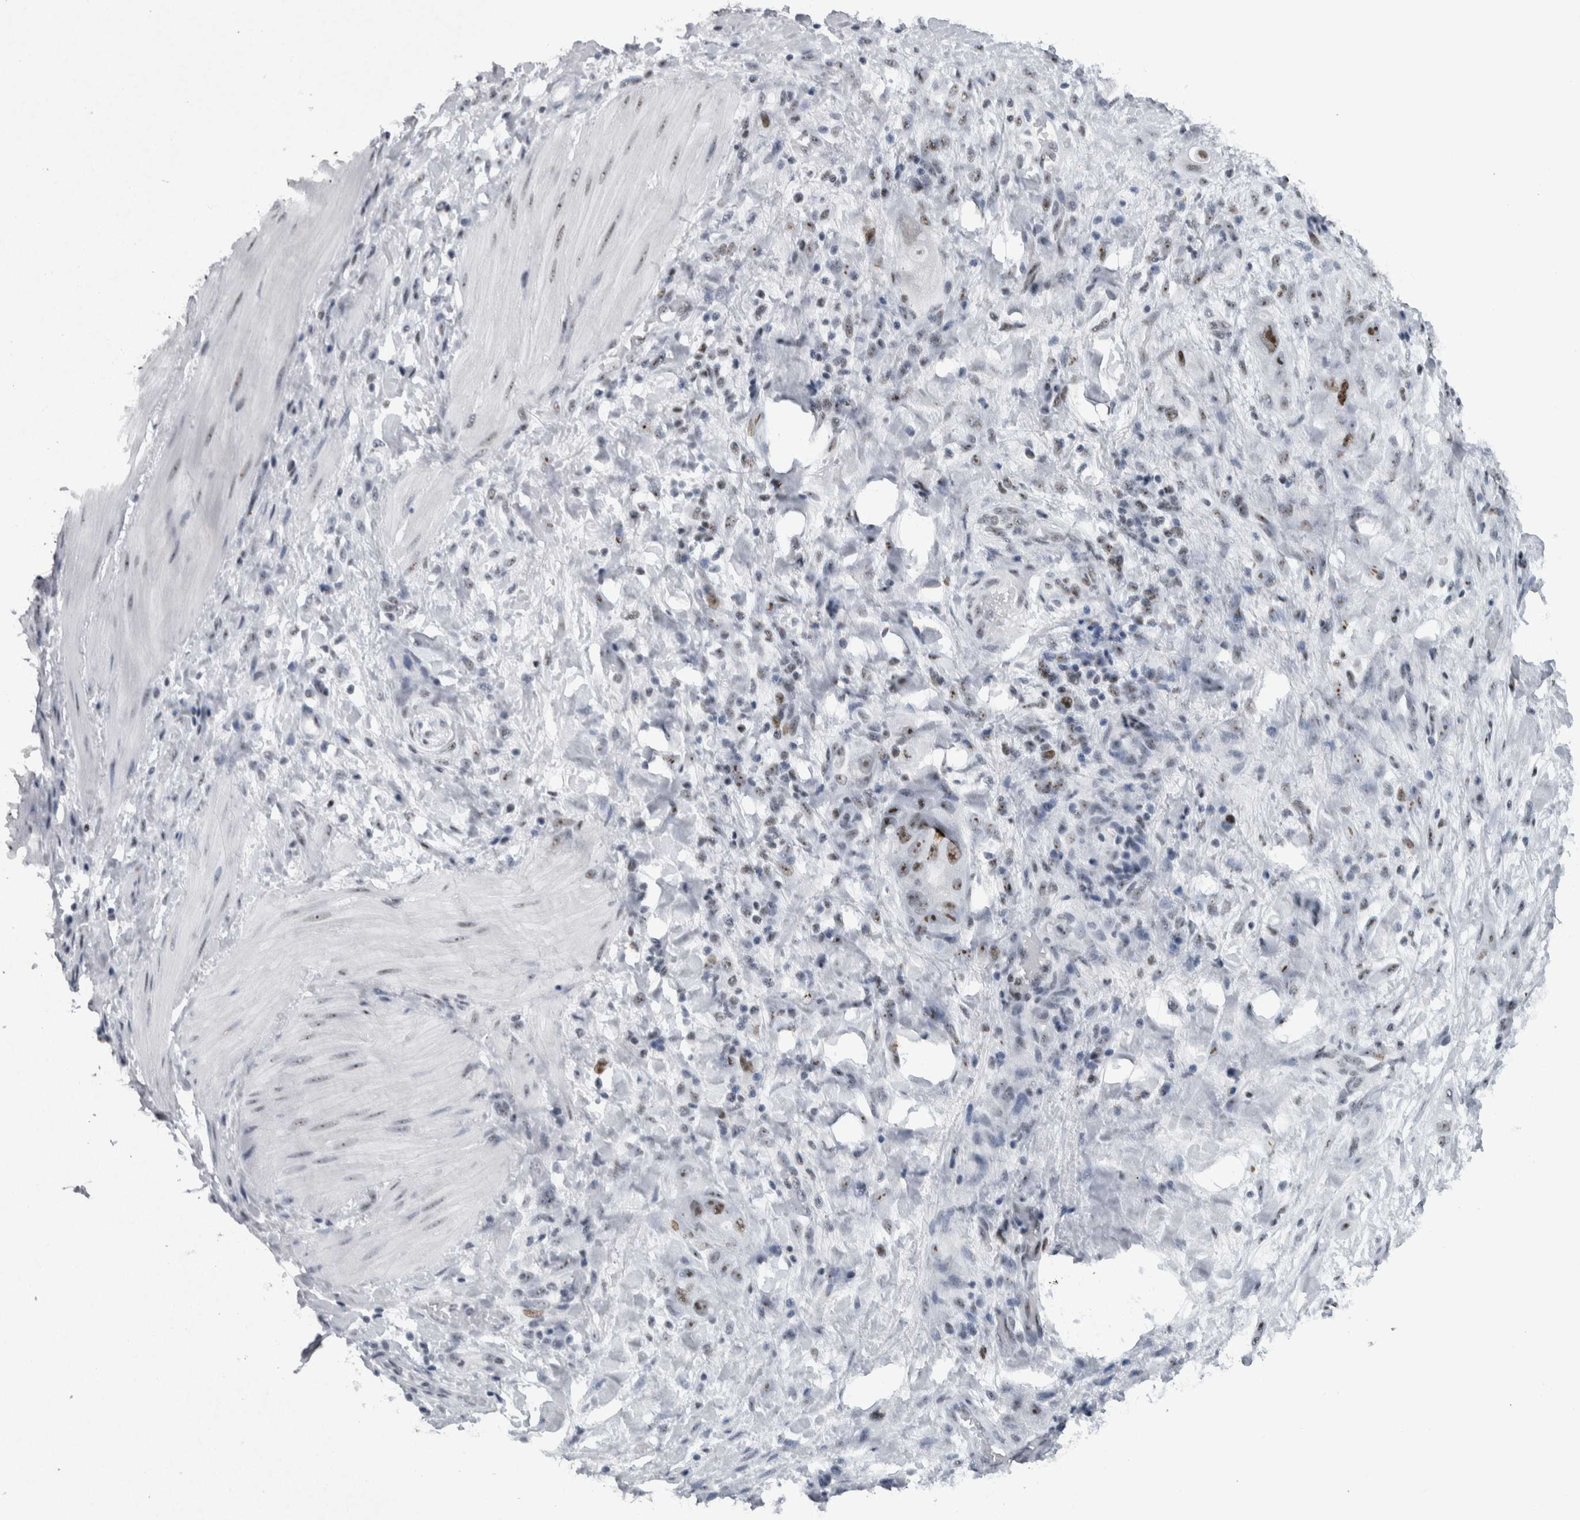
{"staining": {"intensity": "moderate", "quantity": "25%-75%", "location": "nuclear"}, "tissue": "stomach cancer", "cell_type": "Tumor cells", "image_type": "cancer", "snomed": [{"axis": "morphology", "description": "Adenocarcinoma, NOS"}, {"axis": "topography", "description": "Stomach"}, {"axis": "topography", "description": "Stomach, lower"}], "caption": "Immunohistochemistry (DAB) staining of human adenocarcinoma (stomach) shows moderate nuclear protein staining in about 25%-75% of tumor cells.", "gene": "TOP2B", "patient": {"sex": "female", "age": 48}}